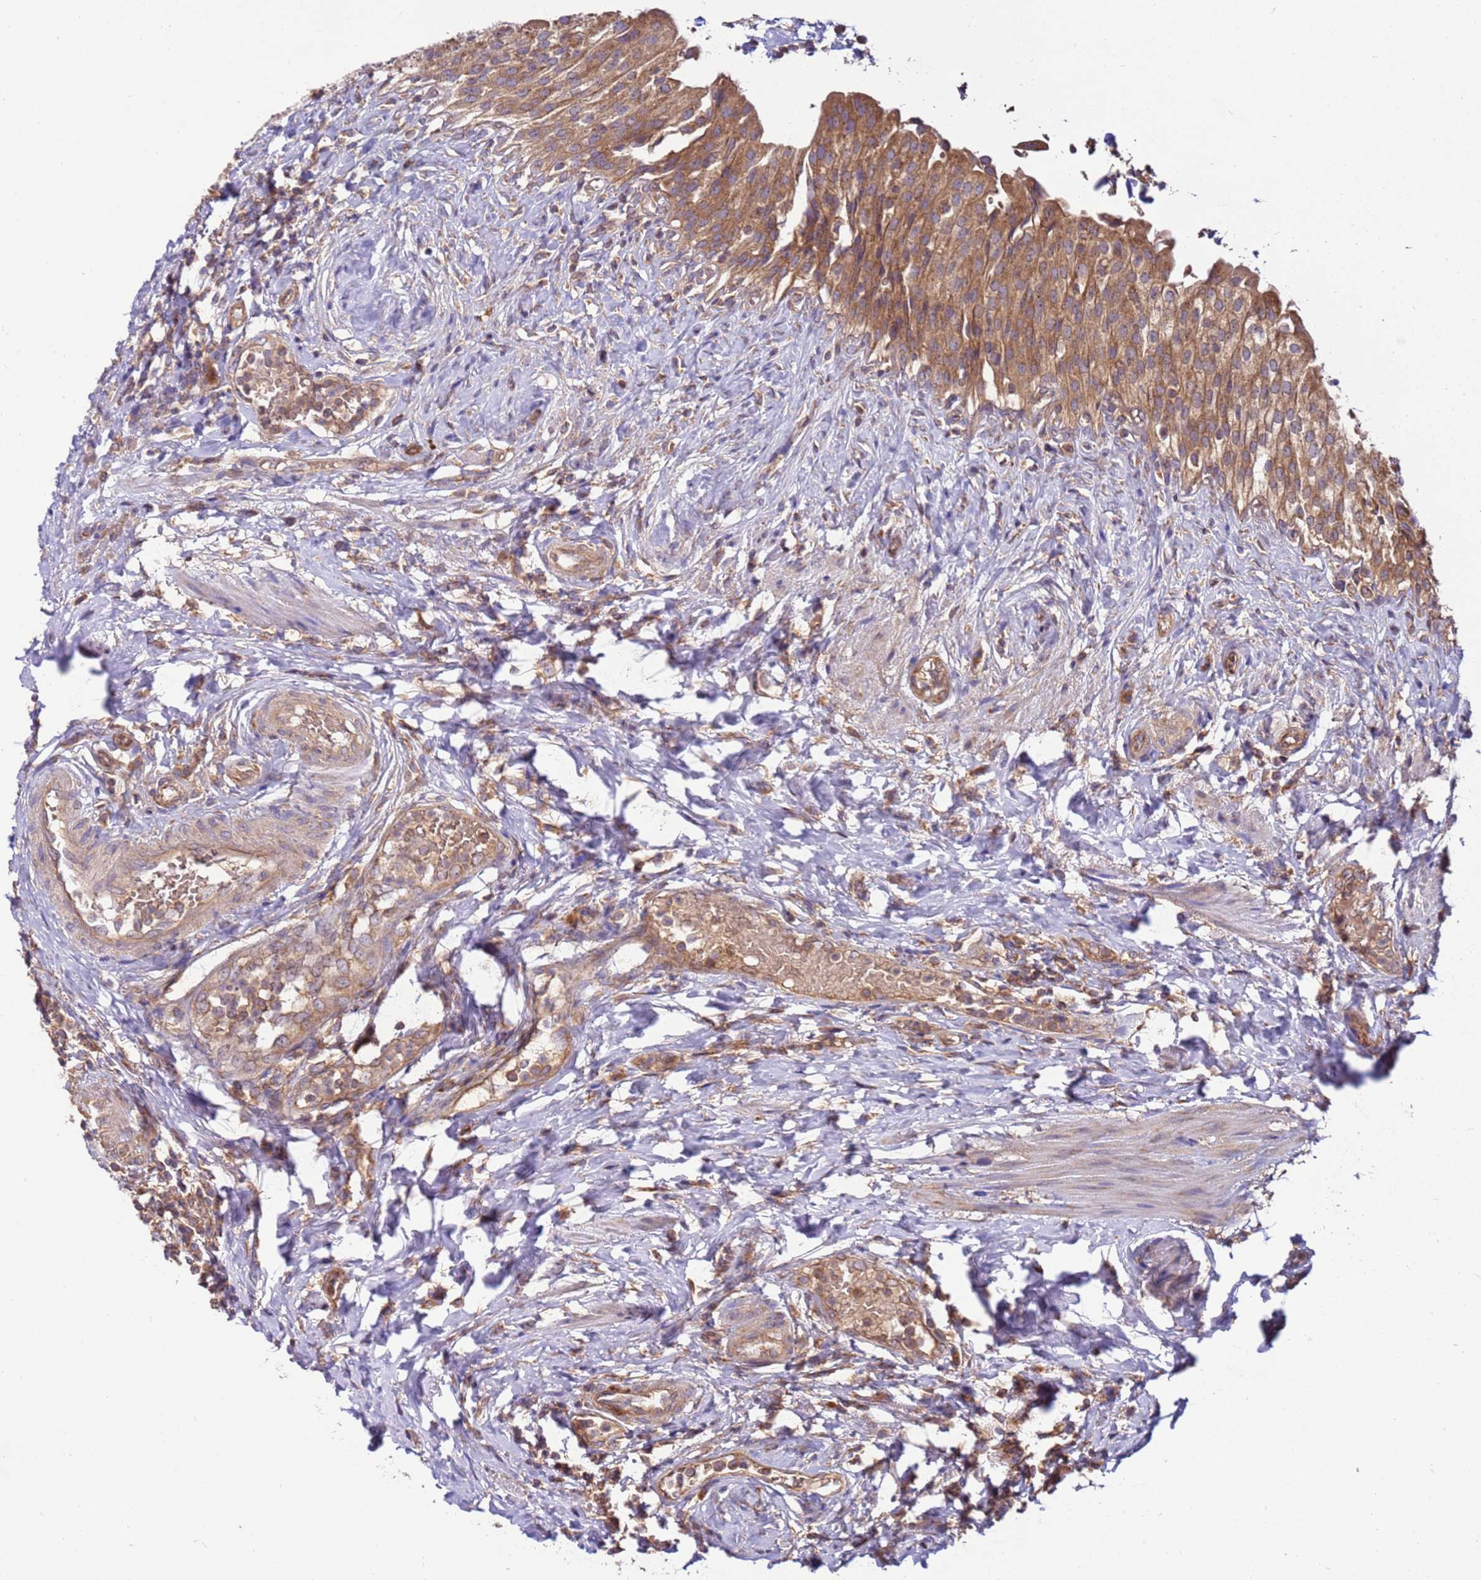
{"staining": {"intensity": "moderate", "quantity": ">75%", "location": "cytoplasmic/membranous"}, "tissue": "urinary bladder", "cell_type": "Urothelial cells", "image_type": "normal", "snomed": [{"axis": "morphology", "description": "Normal tissue, NOS"}, {"axis": "morphology", "description": "Inflammation, NOS"}, {"axis": "topography", "description": "Urinary bladder"}], "caption": "High-magnification brightfield microscopy of benign urinary bladder stained with DAB (3,3'-diaminobenzidine) (brown) and counterstained with hematoxylin (blue). urothelial cells exhibit moderate cytoplasmic/membranous expression is identified in about>75% of cells.", "gene": "SLC44A5", "patient": {"sex": "male", "age": 64}}